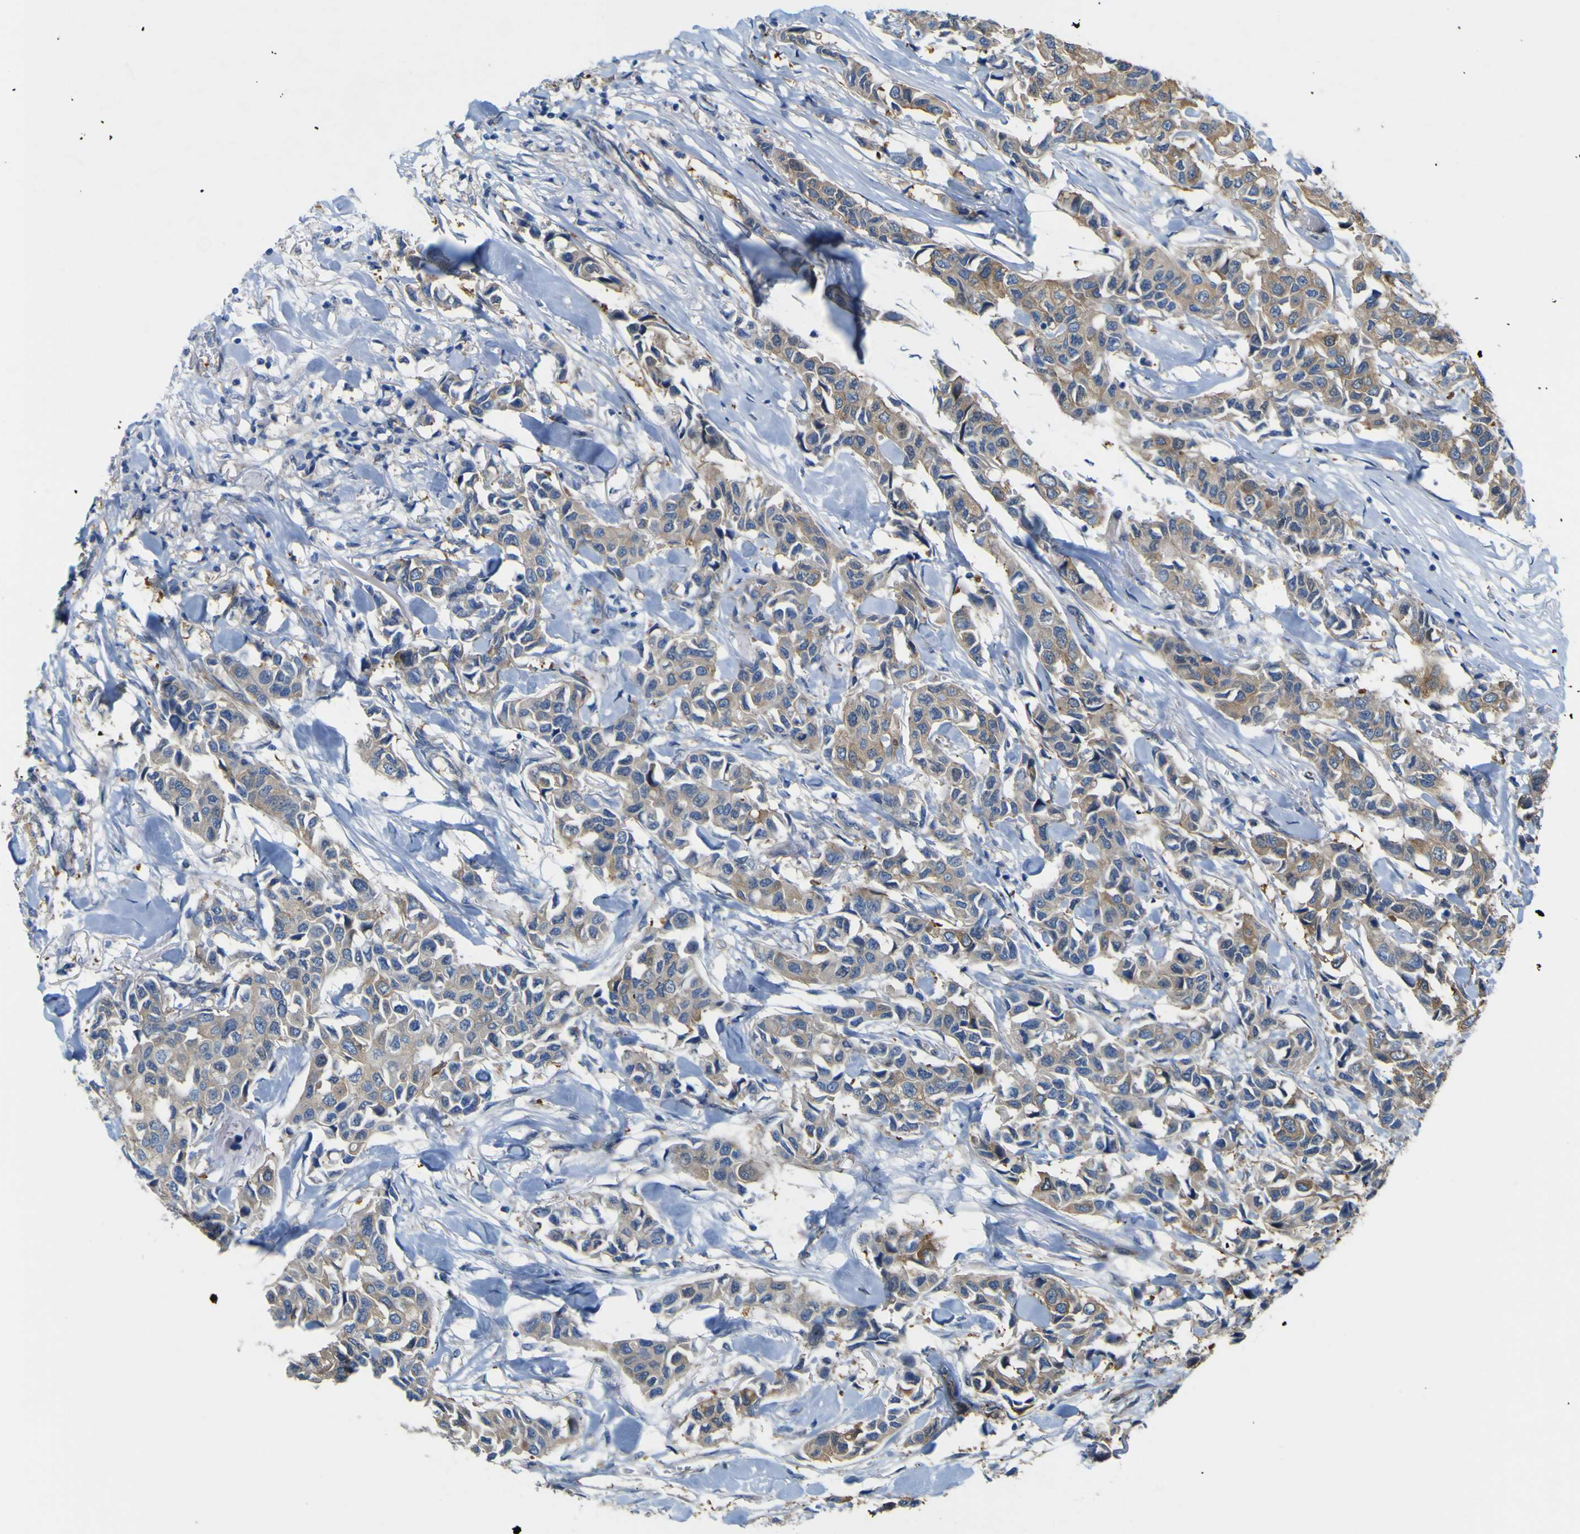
{"staining": {"intensity": "moderate", "quantity": ">75%", "location": "cytoplasmic/membranous"}, "tissue": "breast cancer", "cell_type": "Tumor cells", "image_type": "cancer", "snomed": [{"axis": "morphology", "description": "Duct carcinoma"}, {"axis": "topography", "description": "Breast"}], "caption": "IHC (DAB) staining of breast invasive ductal carcinoma displays moderate cytoplasmic/membranous protein expression in approximately >75% of tumor cells. (brown staining indicates protein expression, while blue staining denotes nuclei).", "gene": "JPH1", "patient": {"sex": "female", "age": 80}}